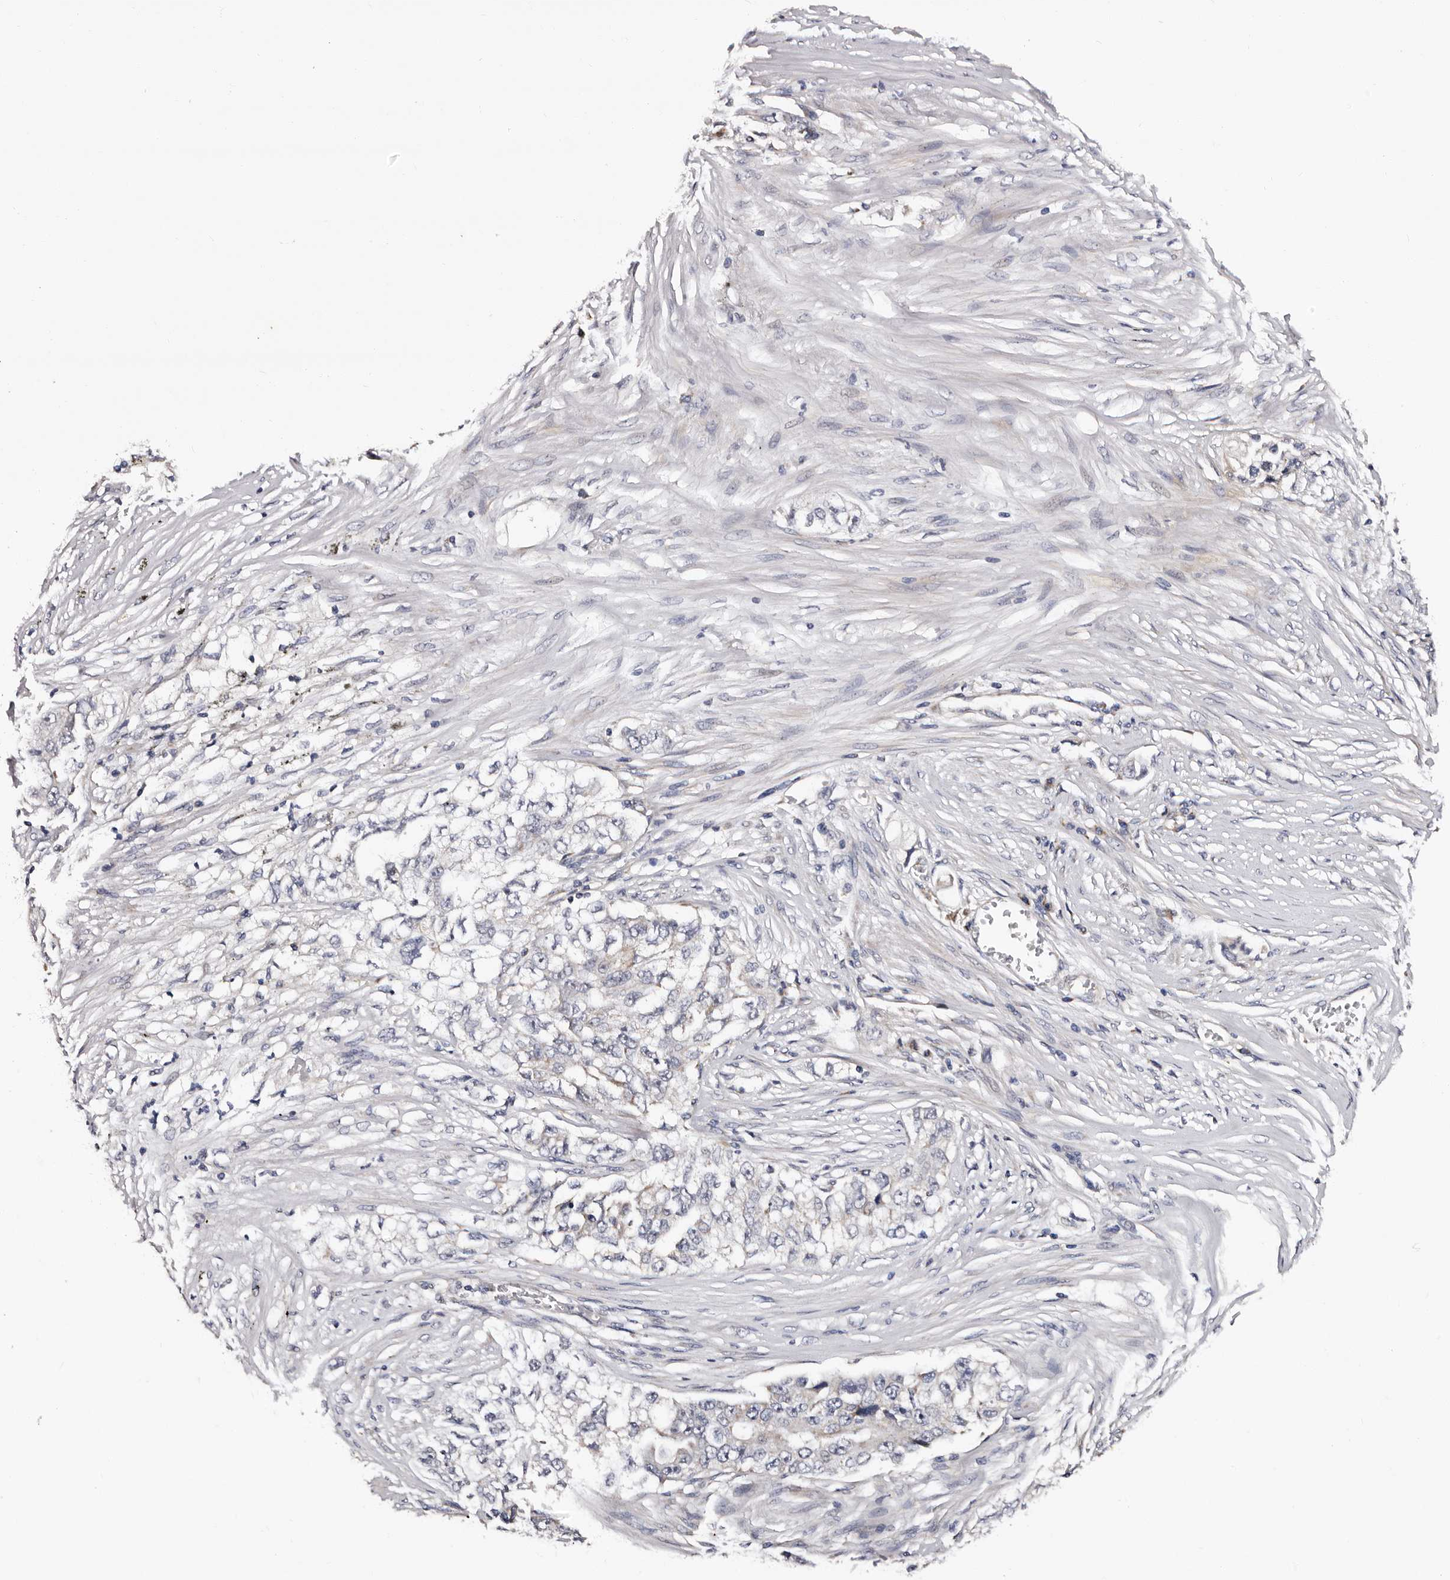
{"staining": {"intensity": "negative", "quantity": "none", "location": "none"}, "tissue": "lung cancer", "cell_type": "Tumor cells", "image_type": "cancer", "snomed": [{"axis": "morphology", "description": "Adenocarcinoma, NOS"}, {"axis": "topography", "description": "Lung"}], "caption": "High magnification brightfield microscopy of lung cancer (adenocarcinoma) stained with DAB (brown) and counterstained with hematoxylin (blue): tumor cells show no significant expression.", "gene": "TAF4B", "patient": {"sex": "female", "age": 51}}